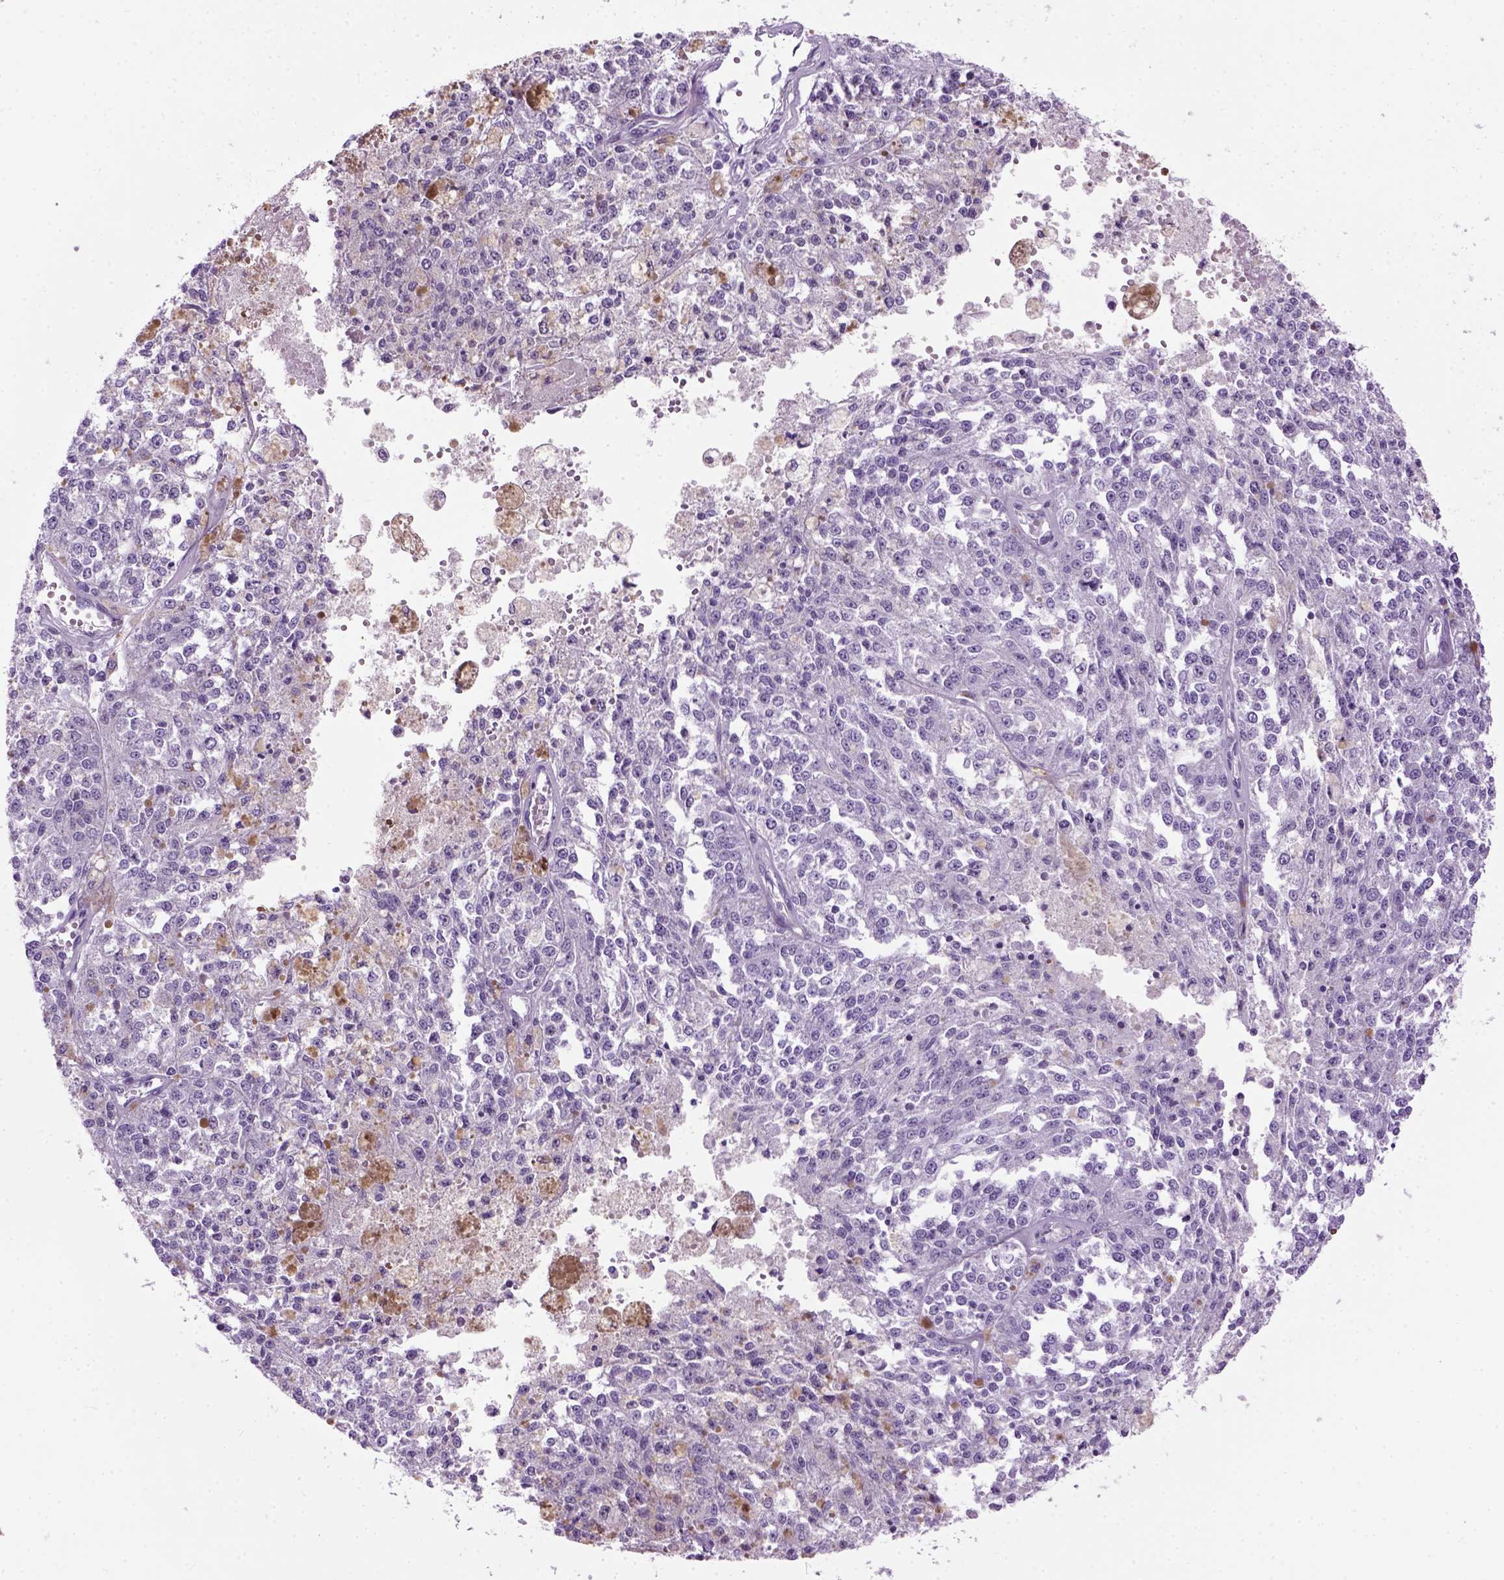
{"staining": {"intensity": "negative", "quantity": "none", "location": "none"}, "tissue": "melanoma", "cell_type": "Tumor cells", "image_type": "cancer", "snomed": [{"axis": "morphology", "description": "Malignant melanoma, Metastatic site"}, {"axis": "topography", "description": "Lymph node"}], "caption": "An immunohistochemistry (IHC) histopathology image of melanoma is shown. There is no staining in tumor cells of melanoma.", "gene": "GABRB2", "patient": {"sex": "female", "age": 64}}